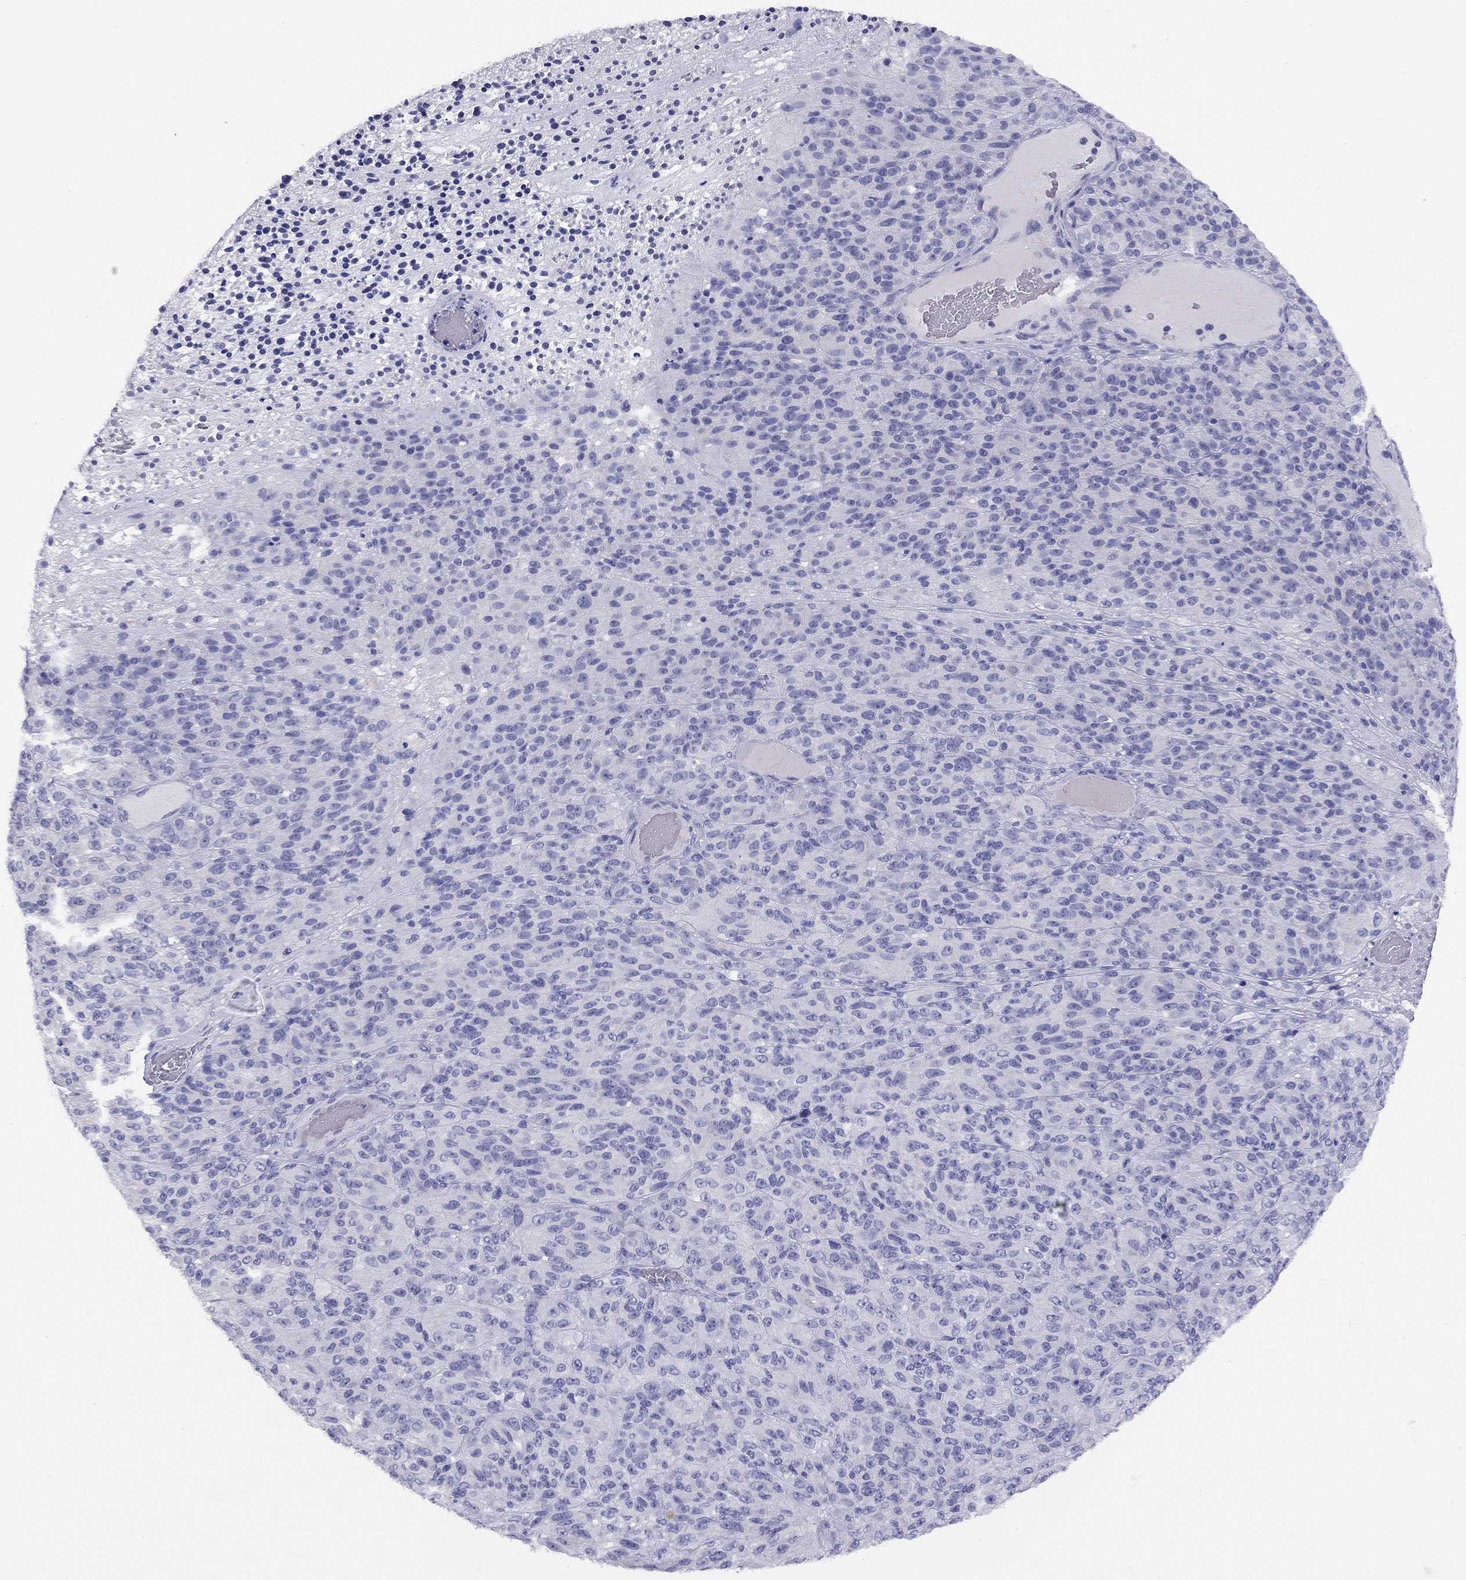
{"staining": {"intensity": "negative", "quantity": "none", "location": "none"}, "tissue": "melanoma", "cell_type": "Tumor cells", "image_type": "cancer", "snomed": [{"axis": "morphology", "description": "Malignant melanoma, Metastatic site"}, {"axis": "topography", "description": "Brain"}], "caption": "Tumor cells show no significant expression in malignant melanoma (metastatic site).", "gene": "LRIT2", "patient": {"sex": "female", "age": 56}}